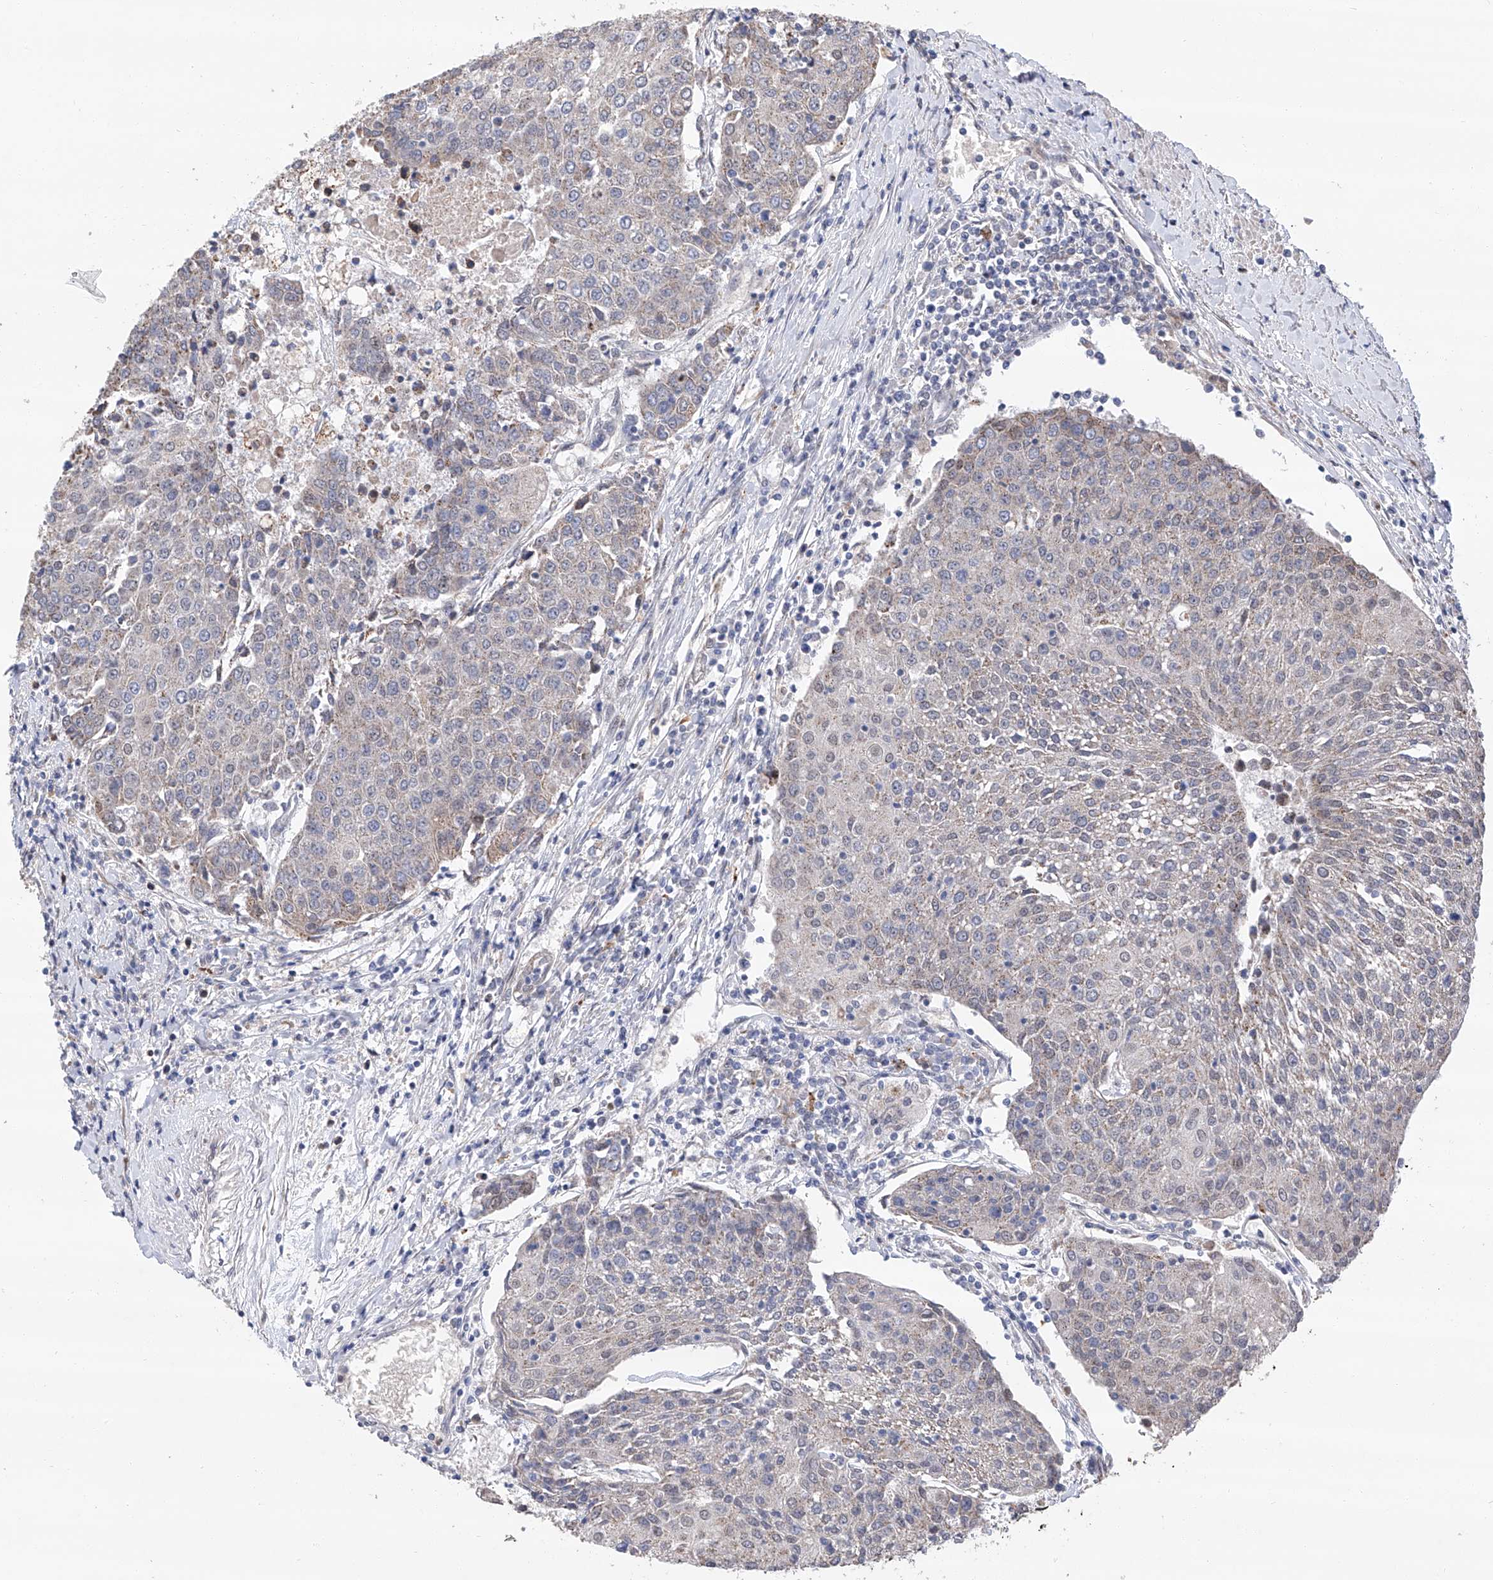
{"staining": {"intensity": "negative", "quantity": "none", "location": "none"}, "tissue": "urothelial cancer", "cell_type": "Tumor cells", "image_type": "cancer", "snomed": [{"axis": "morphology", "description": "Urothelial carcinoma, High grade"}, {"axis": "topography", "description": "Urinary bladder"}], "caption": "The histopathology image exhibits no significant expression in tumor cells of urothelial cancer.", "gene": "FARP2", "patient": {"sex": "female", "age": 85}}